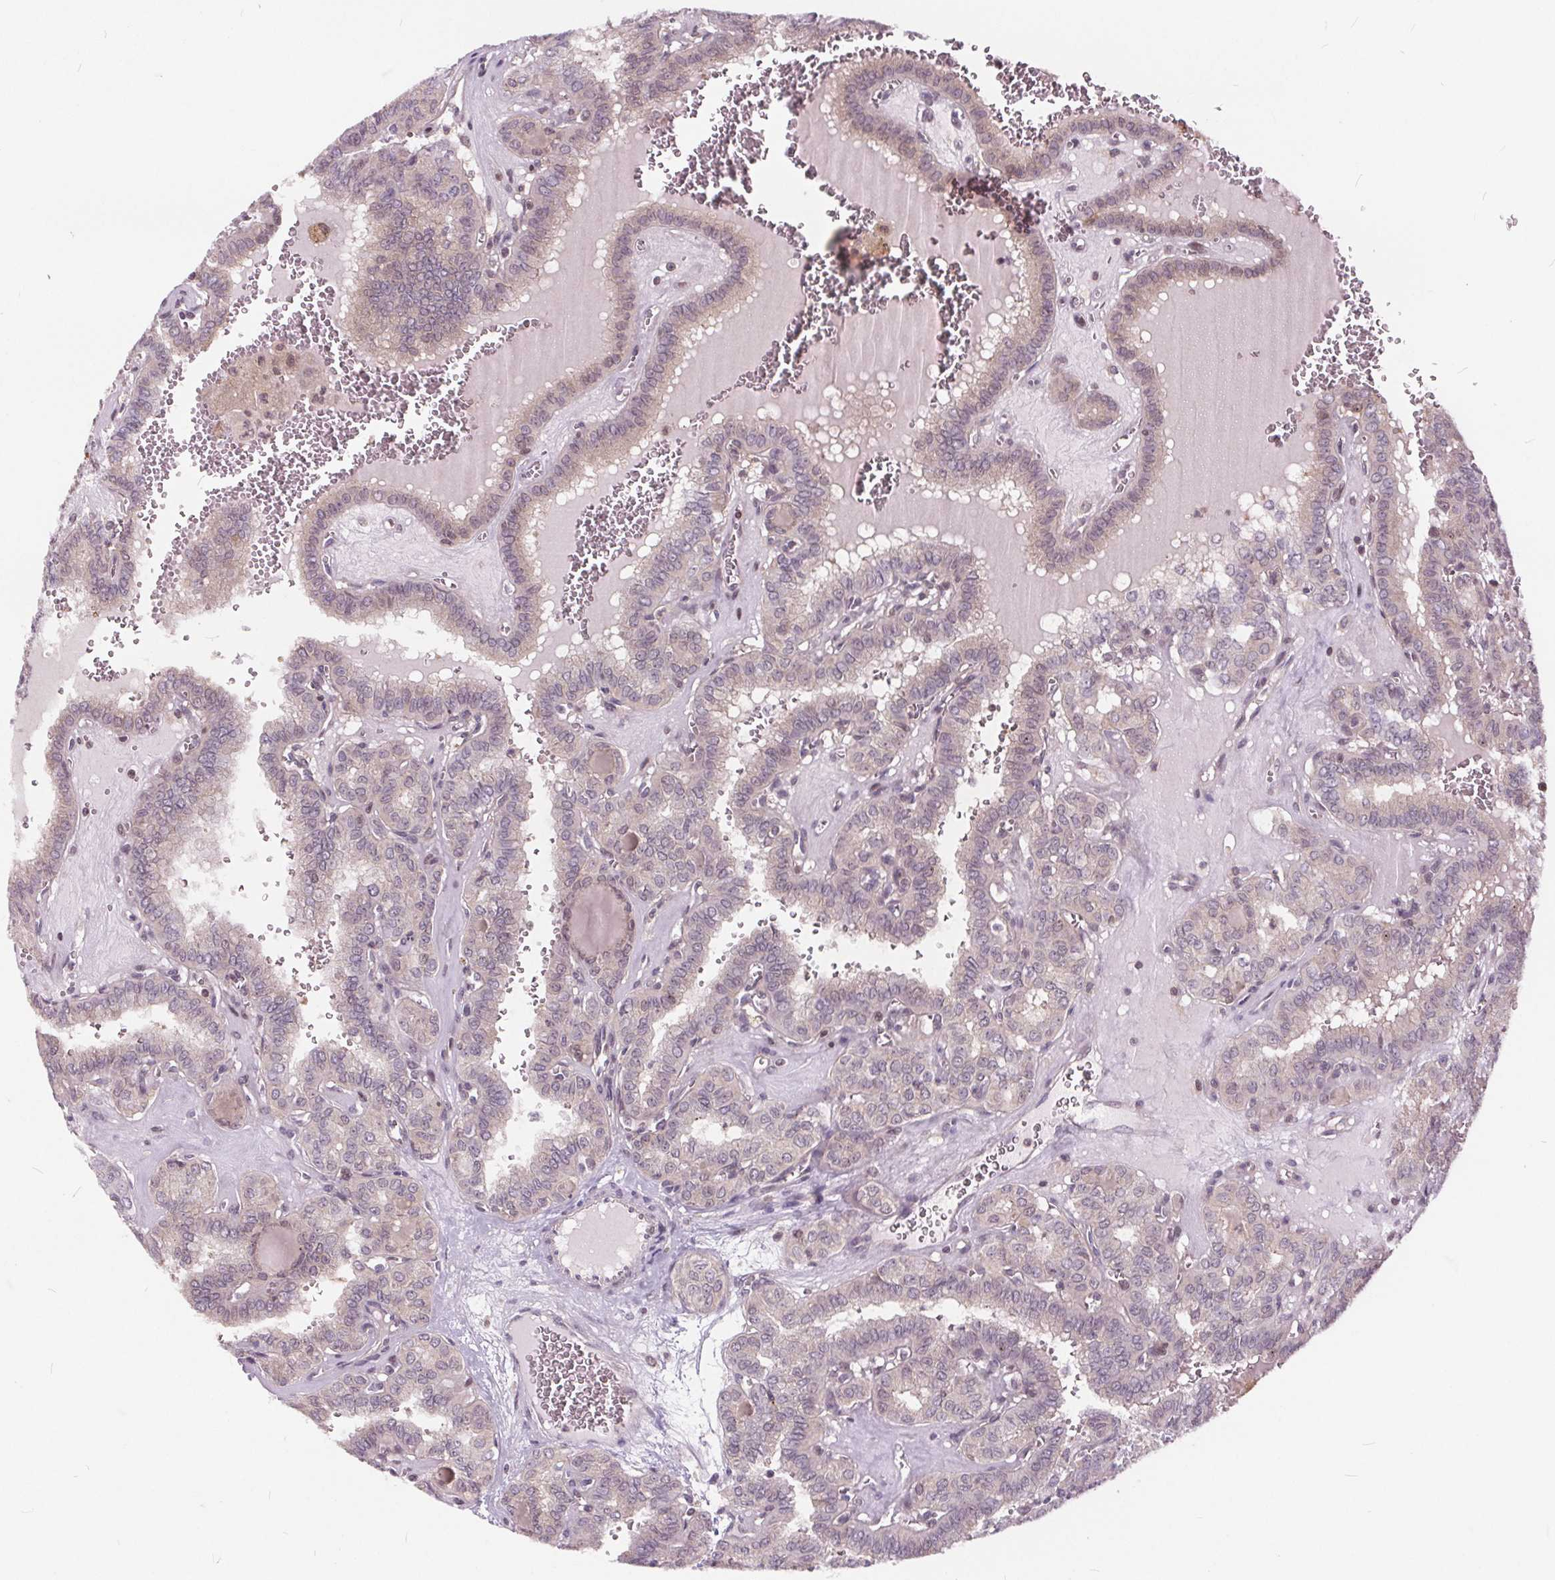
{"staining": {"intensity": "negative", "quantity": "none", "location": "none"}, "tissue": "thyroid cancer", "cell_type": "Tumor cells", "image_type": "cancer", "snomed": [{"axis": "morphology", "description": "Papillary adenocarcinoma, NOS"}, {"axis": "topography", "description": "Thyroid gland"}], "caption": "Immunohistochemical staining of human thyroid papillary adenocarcinoma demonstrates no significant positivity in tumor cells.", "gene": "HIF1AN", "patient": {"sex": "female", "age": 41}}